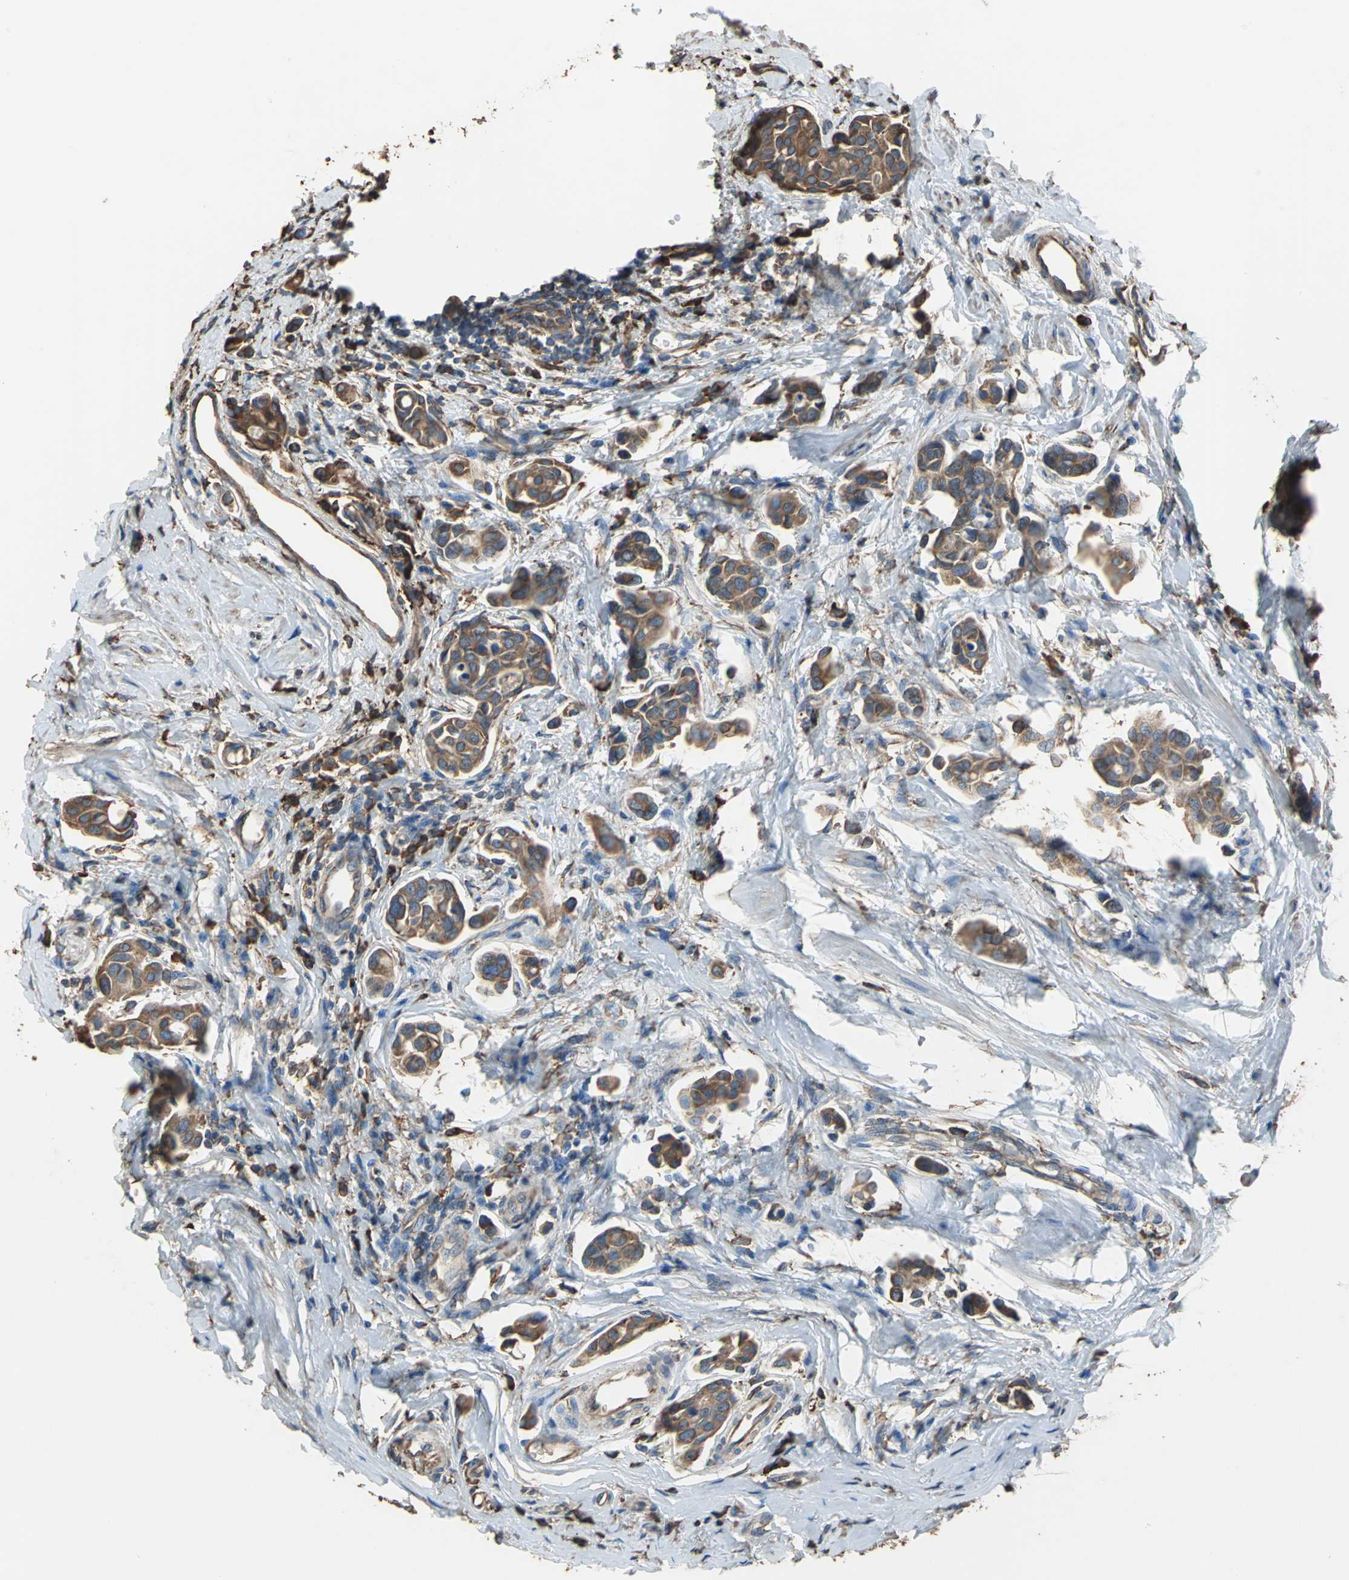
{"staining": {"intensity": "strong", "quantity": ">75%", "location": "cytoplasmic/membranous"}, "tissue": "urothelial cancer", "cell_type": "Tumor cells", "image_type": "cancer", "snomed": [{"axis": "morphology", "description": "Urothelial carcinoma, High grade"}, {"axis": "topography", "description": "Urinary bladder"}], "caption": "Protein positivity by IHC reveals strong cytoplasmic/membranous positivity in approximately >75% of tumor cells in urothelial cancer.", "gene": "GPANK1", "patient": {"sex": "male", "age": 78}}